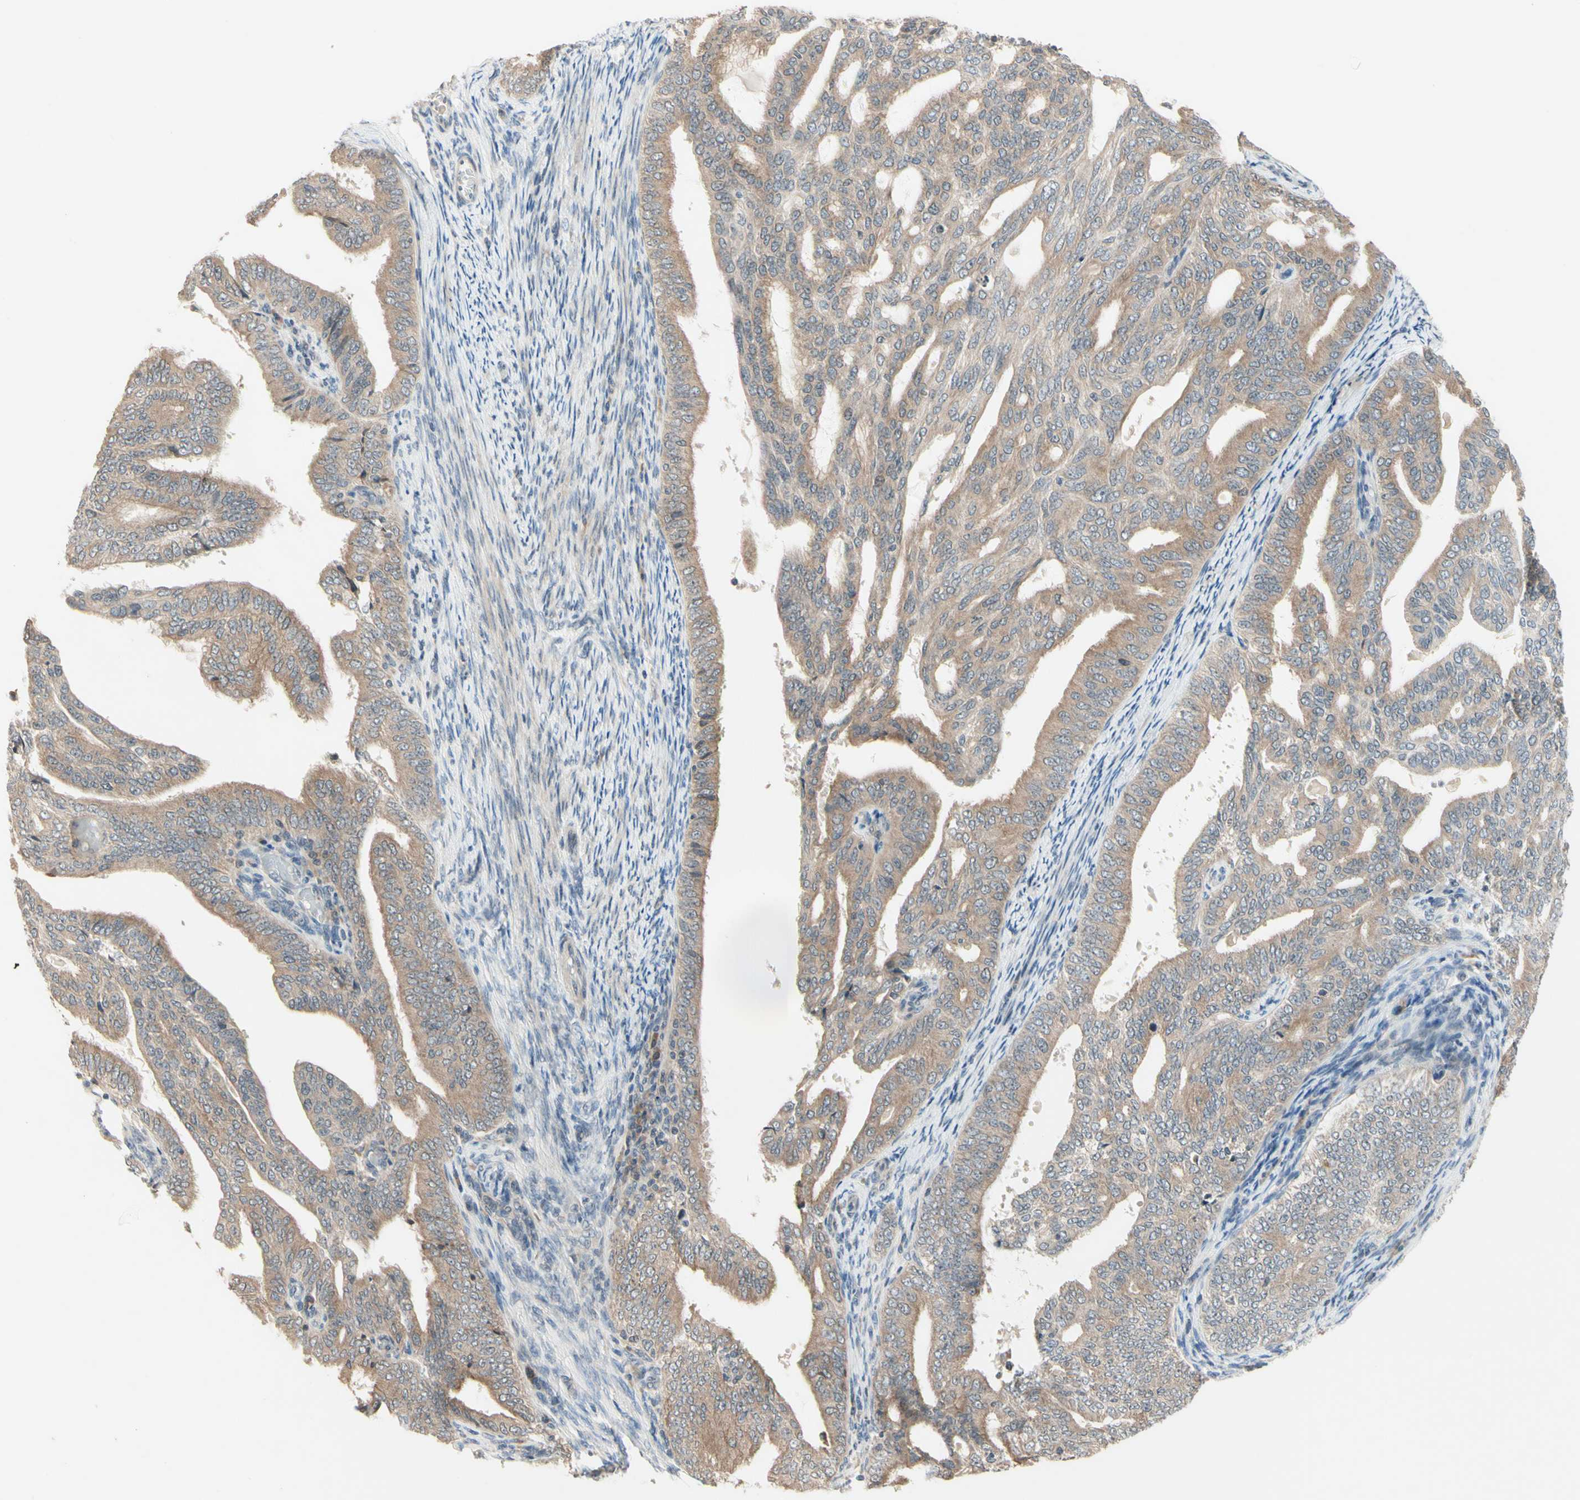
{"staining": {"intensity": "weak", "quantity": ">75%", "location": "cytoplasmic/membranous"}, "tissue": "endometrial cancer", "cell_type": "Tumor cells", "image_type": "cancer", "snomed": [{"axis": "morphology", "description": "Adenocarcinoma, NOS"}, {"axis": "topography", "description": "Endometrium"}], "caption": "Immunohistochemistry (IHC) photomicrograph of human adenocarcinoma (endometrial) stained for a protein (brown), which exhibits low levels of weak cytoplasmic/membranous expression in approximately >75% of tumor cells.", "gene": "ZW10", "patient": {"sex": "female", "age": 58}}